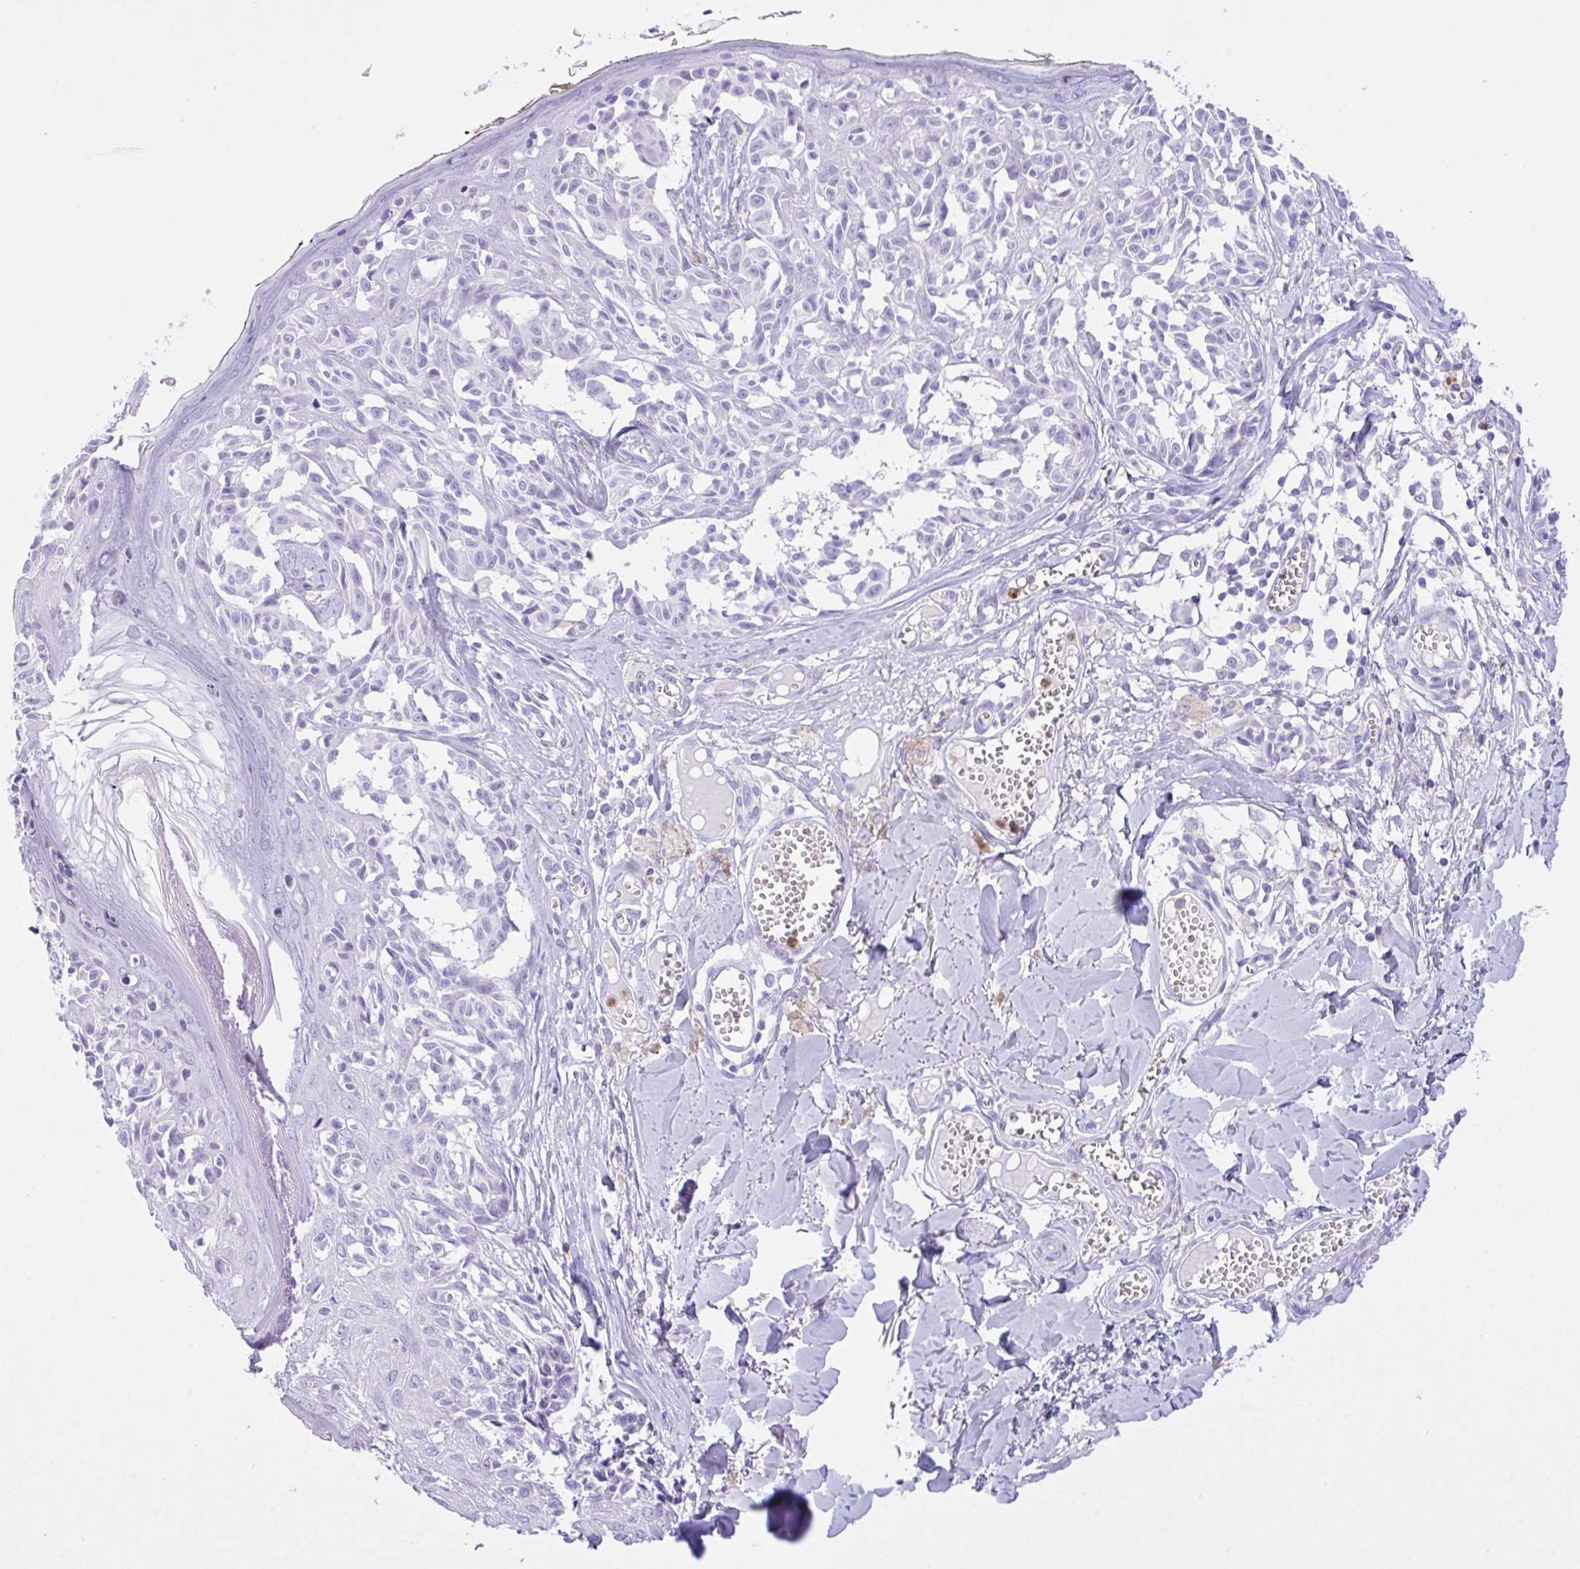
{"staining": {"intensity": "negative", "quantity": "none", "location": "none"}, "tissue": "melanoma", "cell_type": "Tumor cells", "image_type": "cancer", "snomed": [{"axis": "morphology", "description": "Malignant melanoma, NOS"}, {"axis": "topography", "description": "Skin"}], "caption": "A histopathology image of human malignant melanoma is negative for staining in tumor cells.", "gene": "NCF1", "patient": {"sex": "female", "age": 43}}